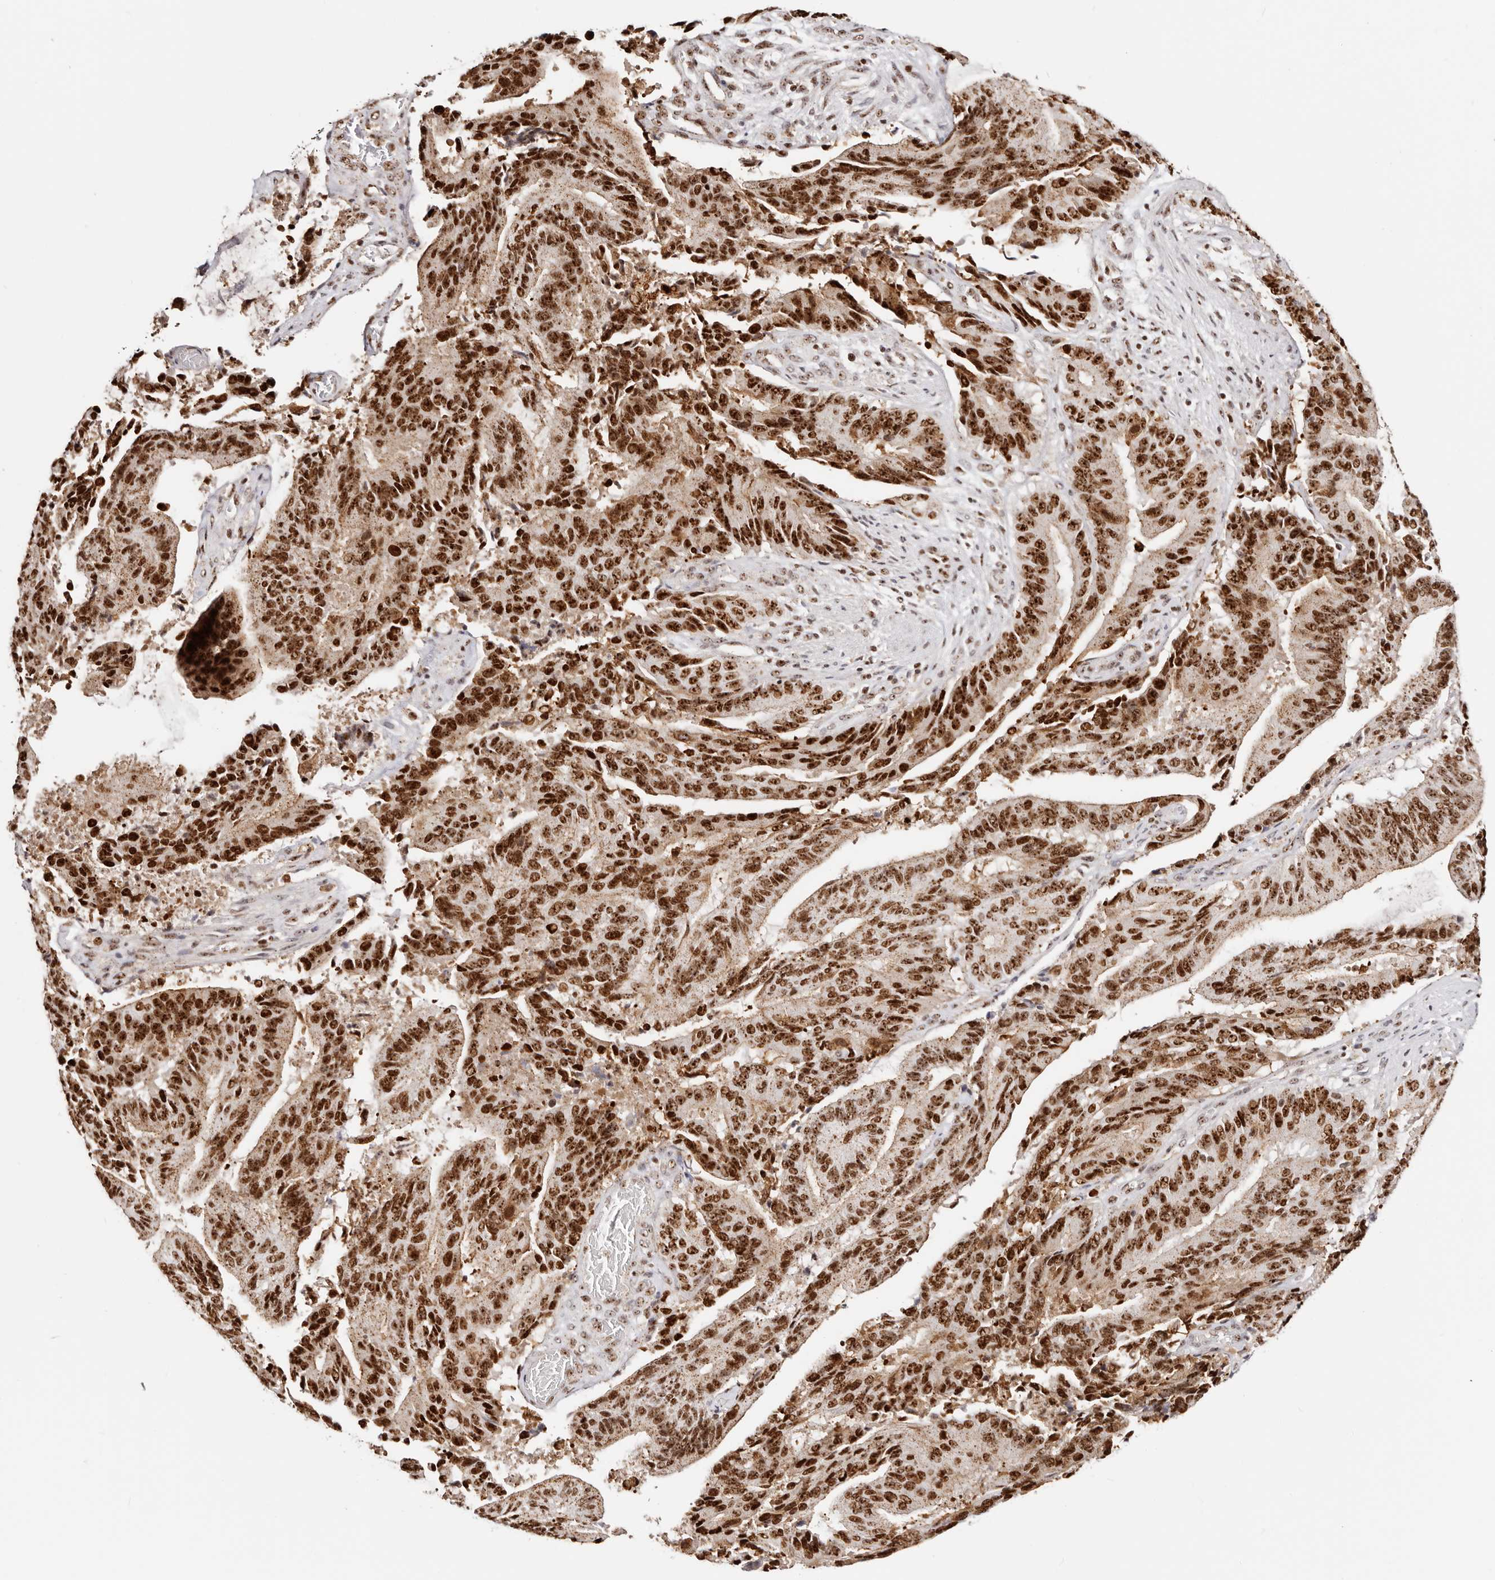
{"staining": {"intensity": "strong", "quantity": ">75%", "location": "nuclear"}, "tissue": "liver cancer", "cell_type": "Tumor cells", "image_type": "cancer", "snomed": [{"axis": "morphology", "description": "Normal tissue, NOS"}, {"axis": "morphology", "description": "Cholangiocarcinoma"}, {"axis": "topography", "description": "Liver"}, {"axis": "topography", "description": "Peripheral nerve tissue"}], "caption": "IHC photomicrograph of human cholangiocarcinoma (liver) stained for a protein (brown), which reveals high levels of strong nuclear staining in about >75% of tumor cells.", "gene": "IQGAP3", "patient": {"sex": "female", "age": 73}}